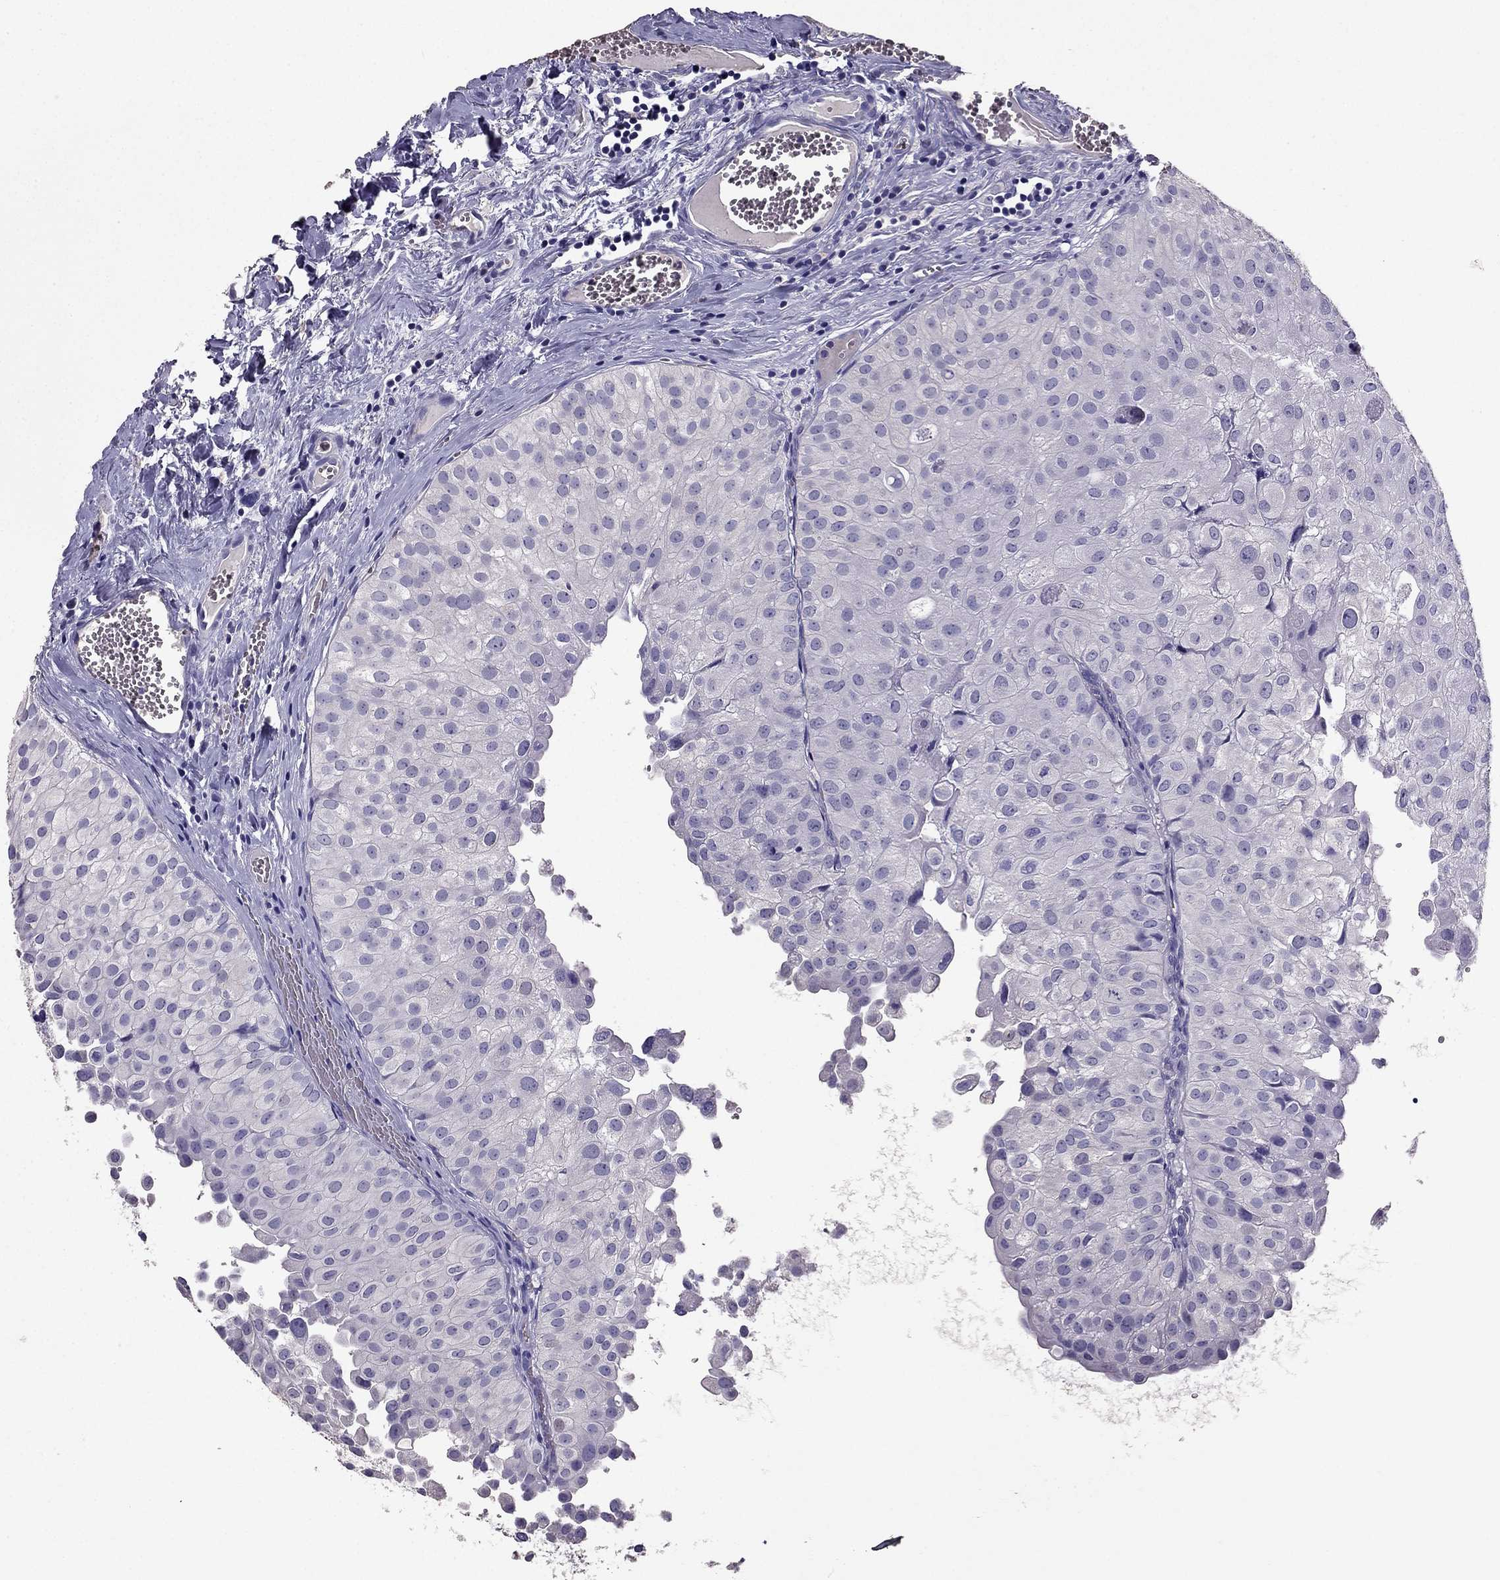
{"staining": {"intensity": "negative", "quantity": "none", "location": "none"}, "tissue": "urothelial cancer", "cell_type": "Tumor cells", "image_type": "cancer", "snomed": [{"axis": "morphology", "description": "Urothelial carcinoma, Low grade"}, {"axis": "topography", "description": "Urinary bladder"}], "caption": "IHC of human urothelial cancer exhibits no positivity in tumor cells. (Stains: DAB immunohistochemistry with hematoxylin counter stain, Microscopy: brightfield microscopy at high magnification).", "gene": "RFLNB", "patient": {"sex": "female", "age": 78}}